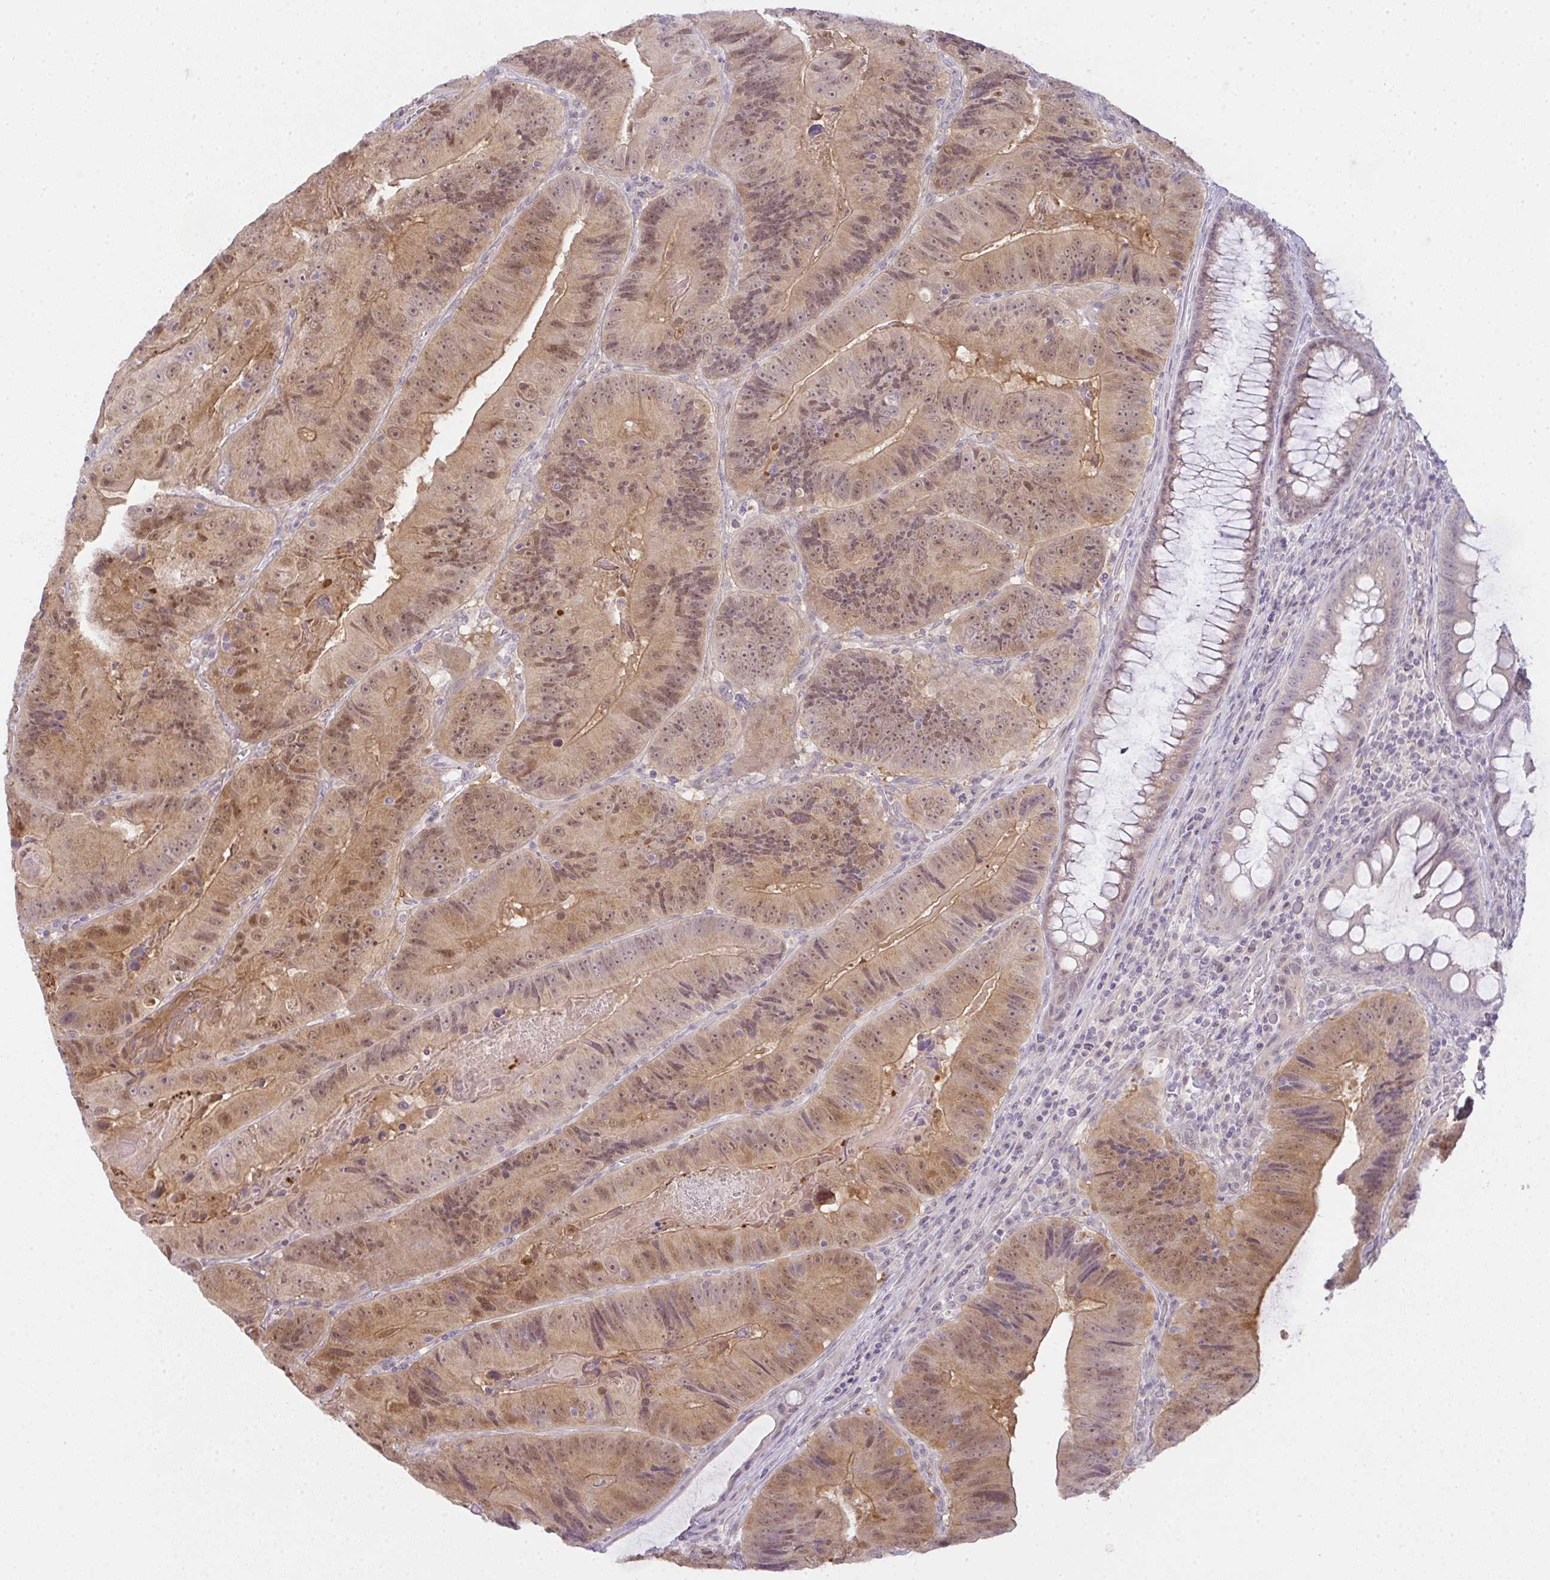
{"staining": {"intensity": "moderate", "quantity": ">75%", "location": "cytoplasmic/membranous,nuclear"}, "tissue": "colorectal cancer", "cell_type": "Tumor cells", "image_type": "cancer", "snomed": [{"axis": "morphology", "description": "Adenocarcinoma, NOS"}, {"axis": "topography", "description": "Colon"}], "caption": "Immunohistochemical staining of colorectal adenocarcinoma exhibits moderate cytoplasmic/membranous and nuclear protein expression in approximately >75% of tumor cells.", "gene": "CSE1L", "patient": {"sex": "female", "age": 86}}